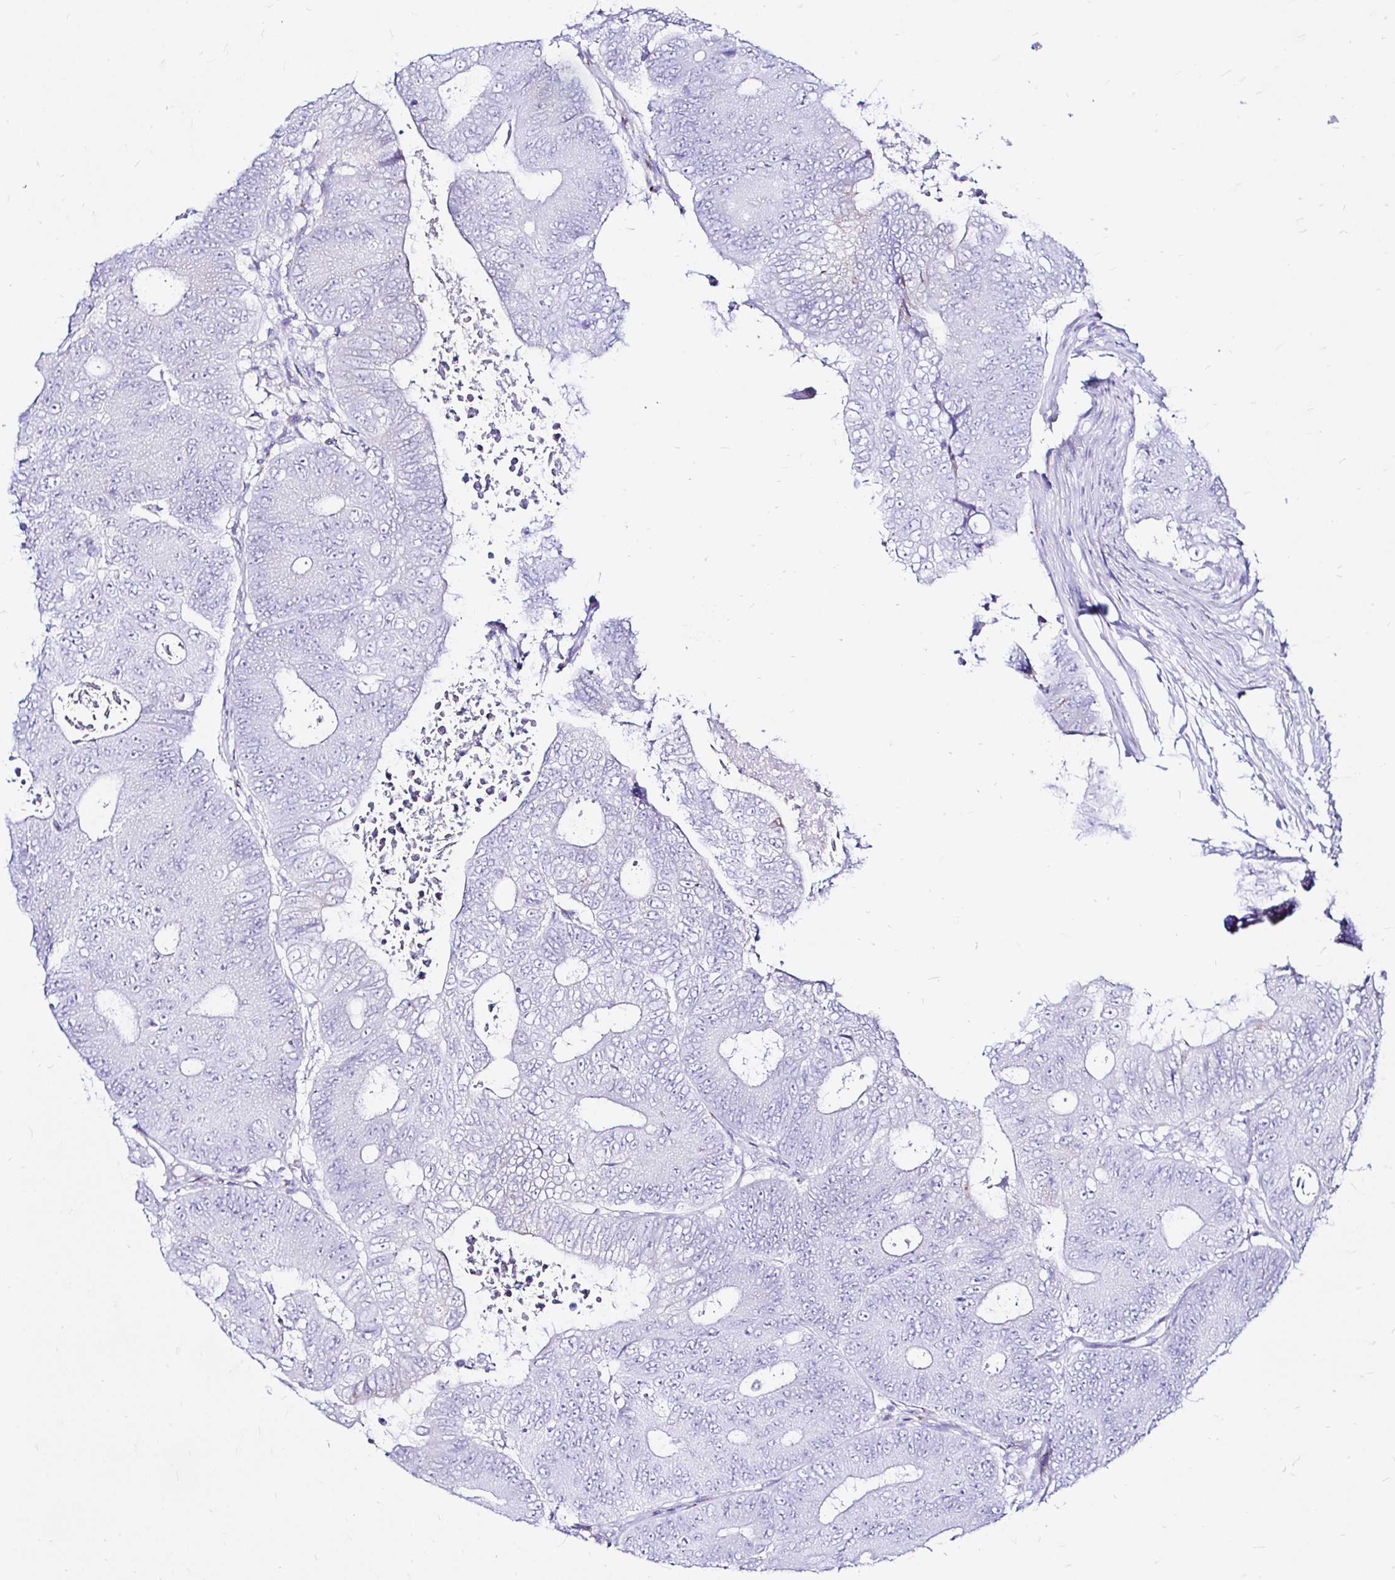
{"staining": {"intensity": "negative", "quantity": "none", "location": "none"}, "tissue": "colorectal cancer", "cell_type": "Tumor cells", "image_type": "cancer", "snomed": [{"axis": "morphology", "description": "Adenocarcinoma, NOS"}, {"axis": "topography", "description": "Colon"}], "caption": "Immunohistochemical staining of human colorectal cancer shows no significant positivity in tumor cells.", "gene": "ZNF432", "patient": {"sex": "female", "age": 48}}